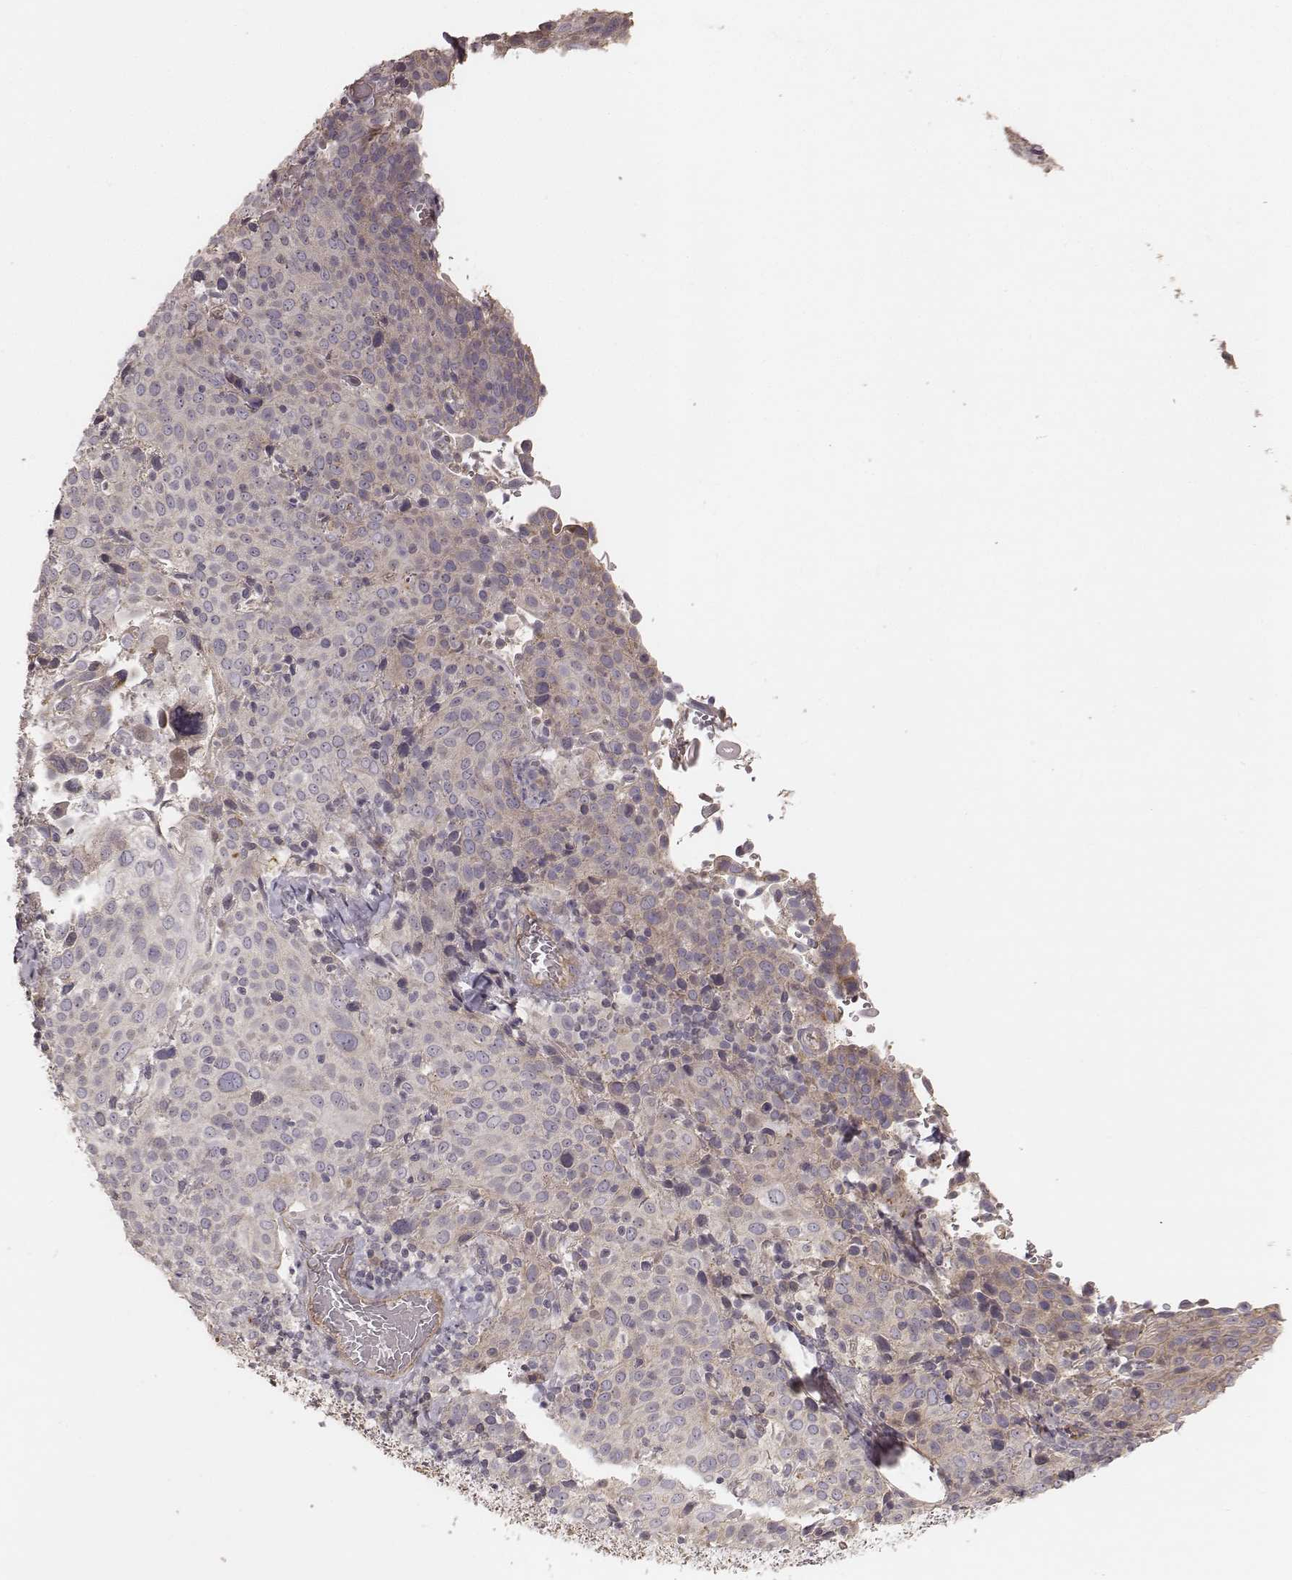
{"staining": {"intensity": "weak", "quantity": "<25%", "location": "cytoplasmic/membranous"}, "tissue": "cervical cancer", "cell_type": "Tumor cells", "image_type": "cancer", "snomed": [{"axis": "morphology", "description": "Squamous cell carcinoma, NOS"}, {"axis": "topography", "description": "Cervix"}], "caption": "A high-resolution image shows IHC staining of cervical cancer (squamous cell carcinoma), which exhibits no significant positivity in tumor cells.", "gene": "OTOGL", "patient": {"sex": "female", "age": 61}}